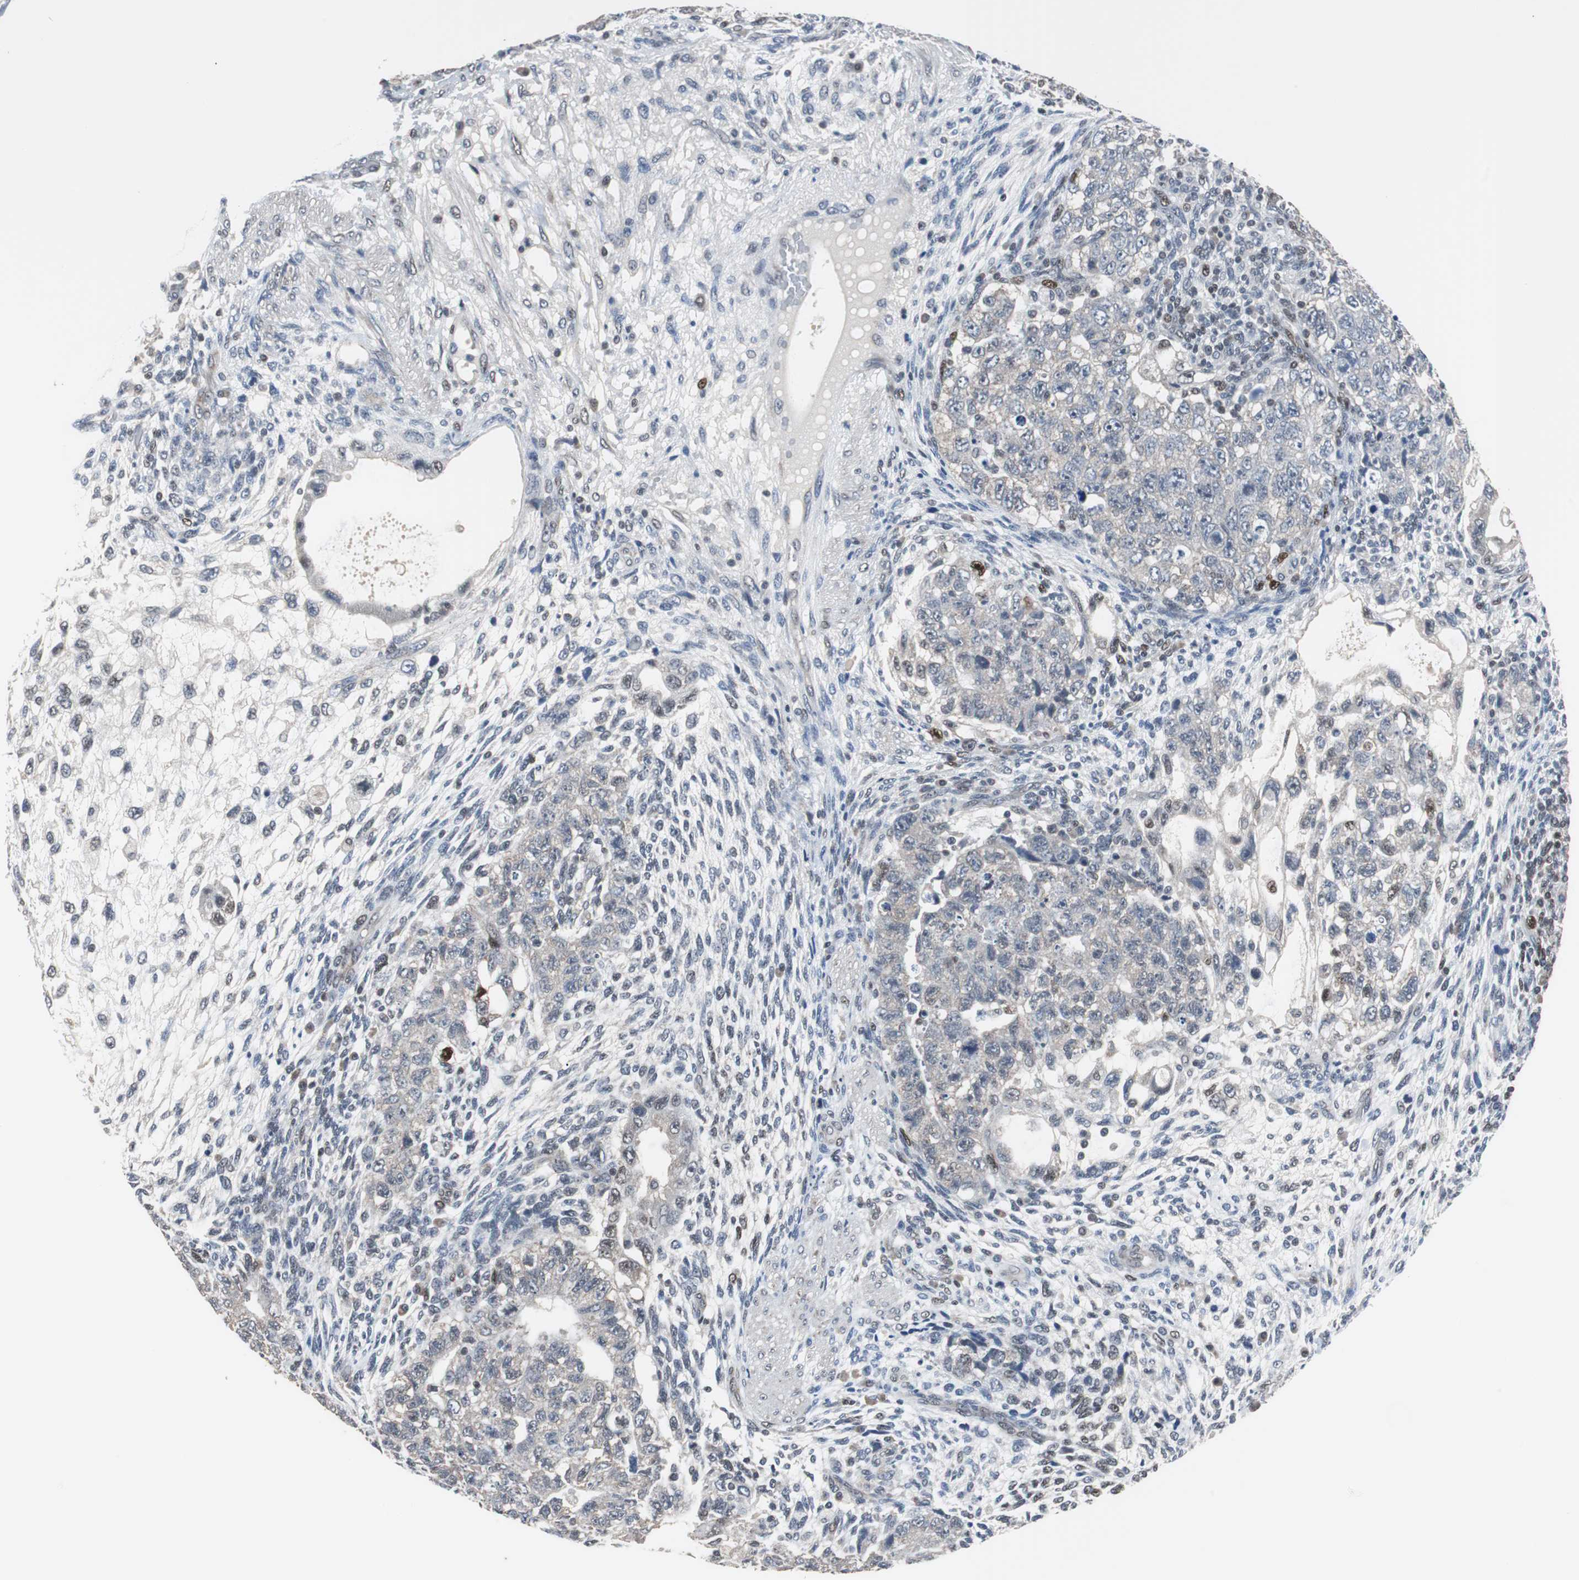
{"staining": {"intensity": "negative", "quantity": "none", "location": "none"}, "tissue": "testis cancer", "cell_type": "Tumor cells", "image_type": "cancer", "snomed": [{"axis": "morphology", "description": "Normal tissue, NOS"}, {"axis": "morphology", "description": "Carcinoma, Embryonal, NOS"}, {"axis": "topography", "description": "Testis"}], "caption": "High magnification brightfield microscopy of embryonal carcinoma (testis) stained with DAB (brown) and counterstained with hematoxylin (blue): tumor cells show no significant staining.", "gene": "ZHX2", "patient": {"sex": "male", "age": 36}}